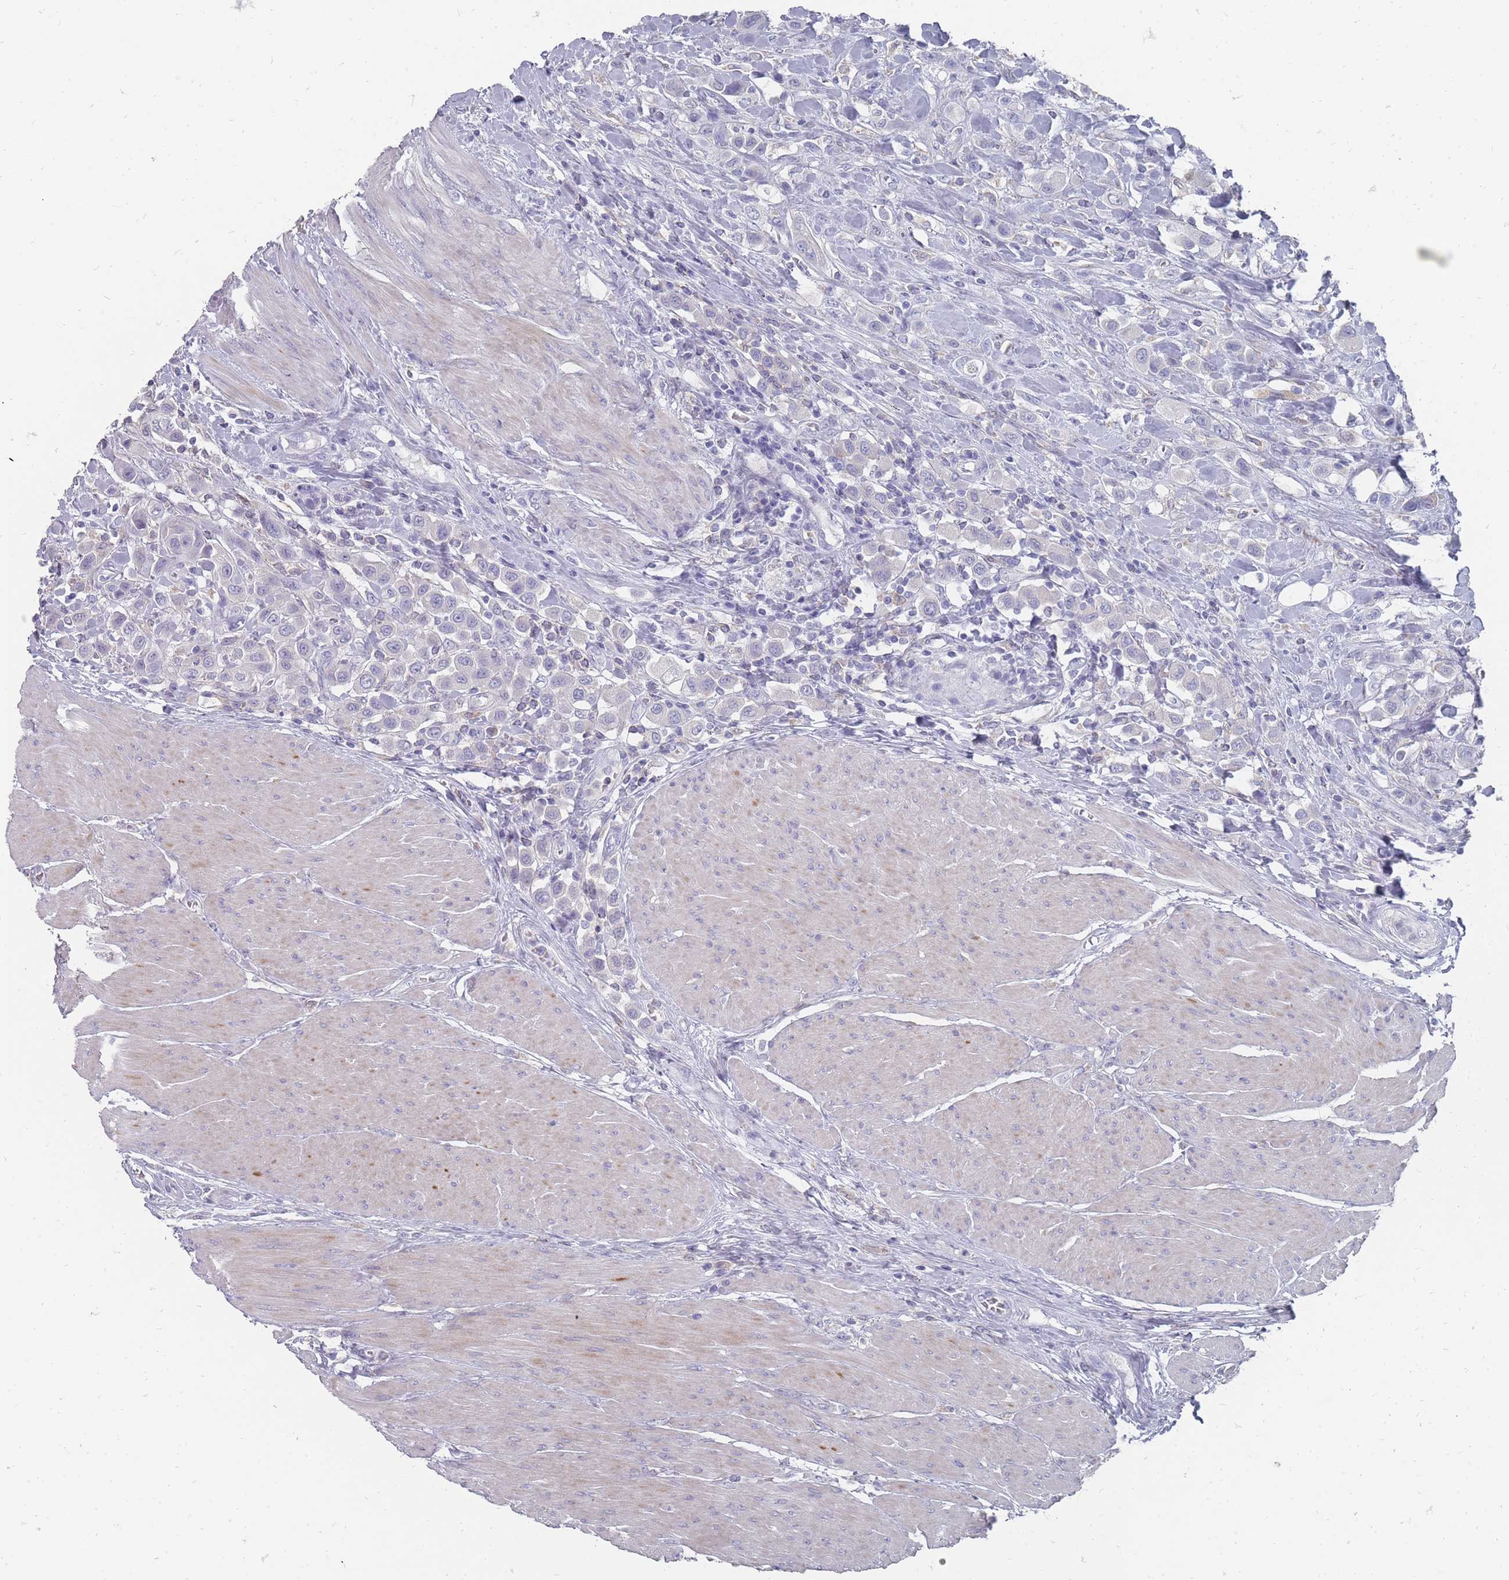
{"staining": {"intensity": "negative", "quantity": "none", "location": "none"}, "tissue": "urothelial cancer", "cell_type": "Tumor cells", "image_type": "cancer", "snomed": [{"axis": "morphology", "description": "Urothelial carcinoma, High grade"}, {"axis": "topography", "description": "Urinary bladder"}], "caption": "An immunohistochemistry micrograph of urothelial carcinoma (high-grade) is shown. There is no staining in tumor cells of urothelial carcinoma (high-grade).", "gene": "OTULINL", "patient": {"sex": "male", "age": 50}}